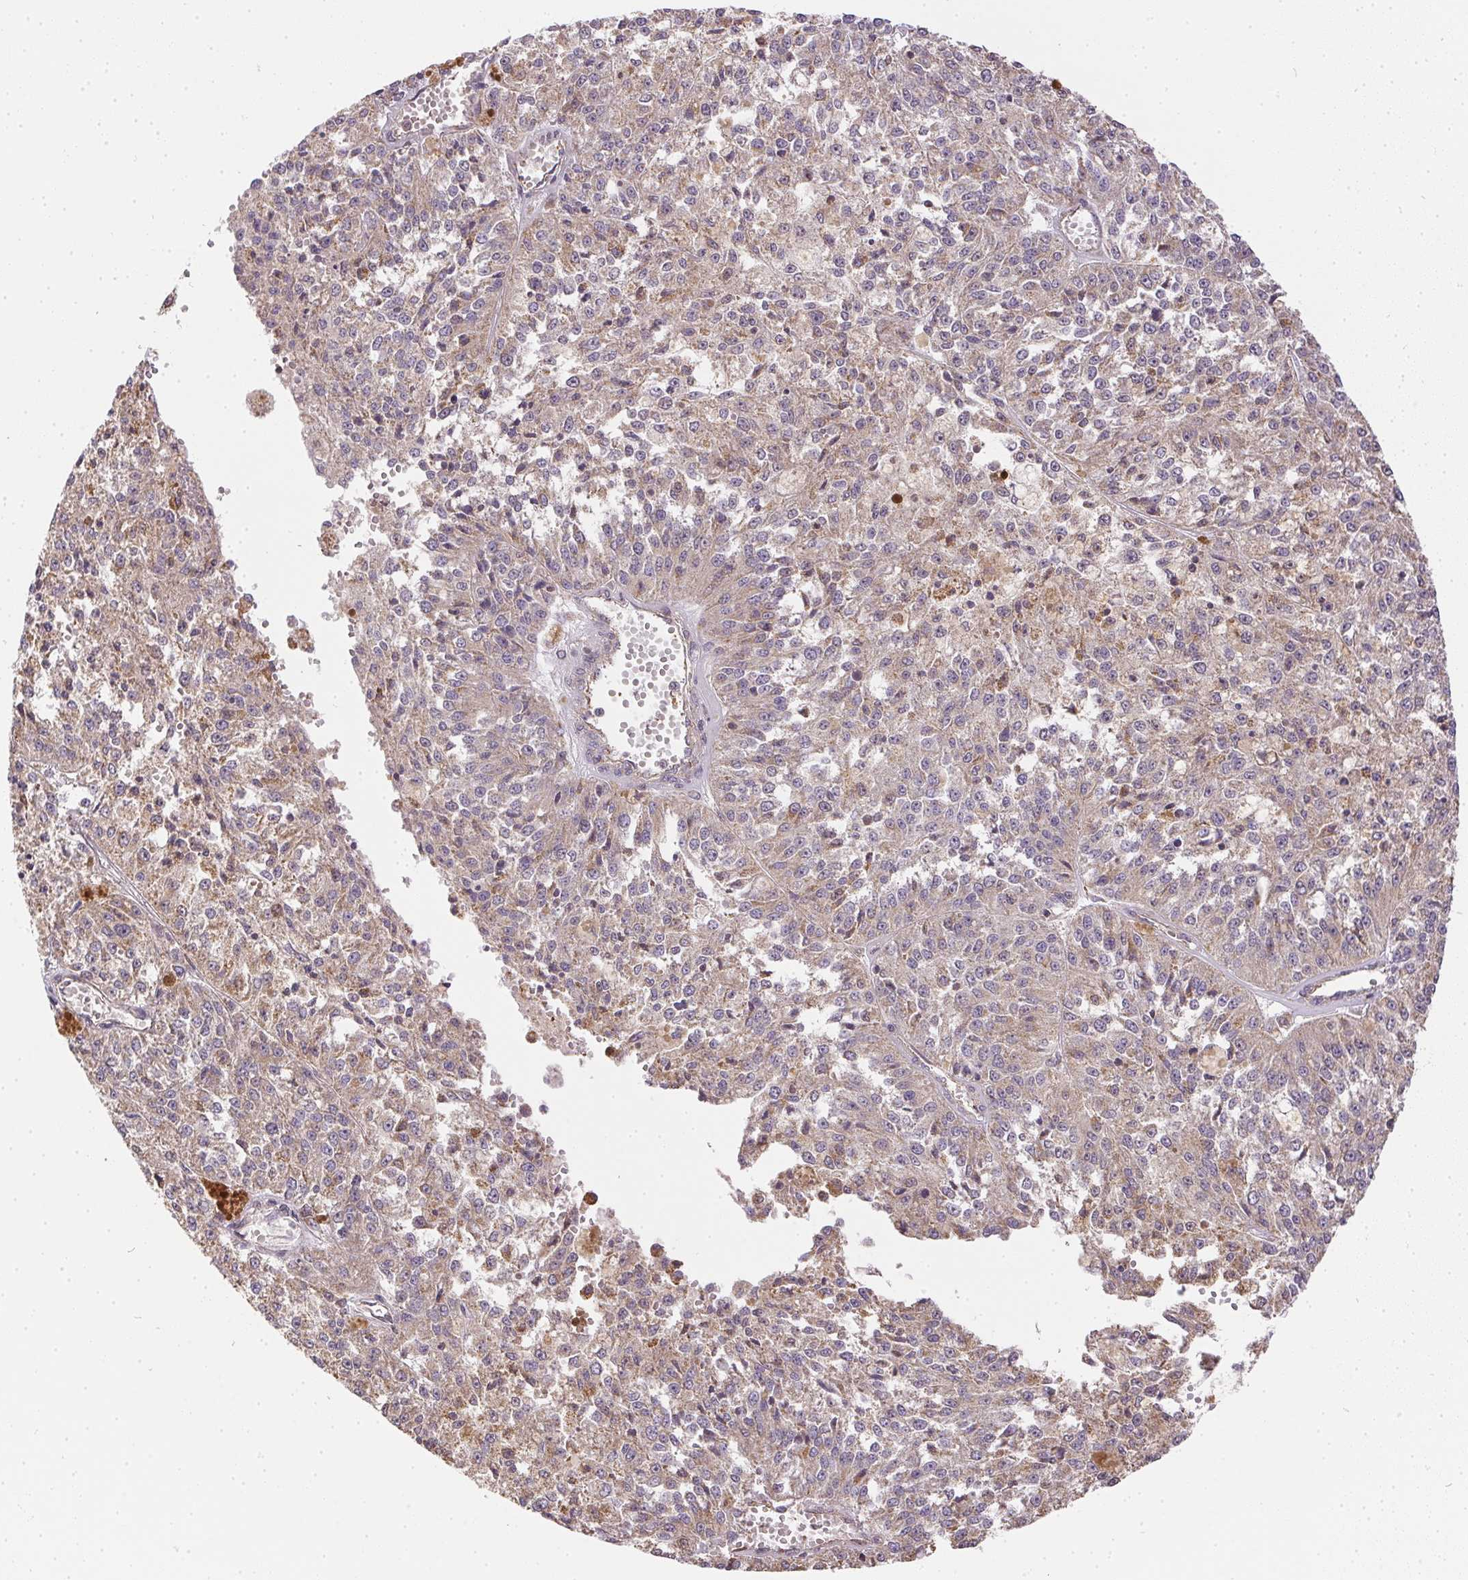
{"staining": {"intensity": "weak", "quantity": "25%-75%", "location": "cytoplasmic/membranous"}, "tissue": "melanoma", "cell_type": "Tumor cells", "image_type": "cancer", "snomed": [{"axis": "morphology", "description": "Malignant melanoma, Metastatic site"}, {"axis": "topography", "description": "Lymph node"}], "caption": "Melanoma tissue exhibits weak cytoplasmic/membranous positivity in approximately 25%-75% of tumor cells", "gene": "REV3L", "patient": {"sex": "female", "age": 64}}